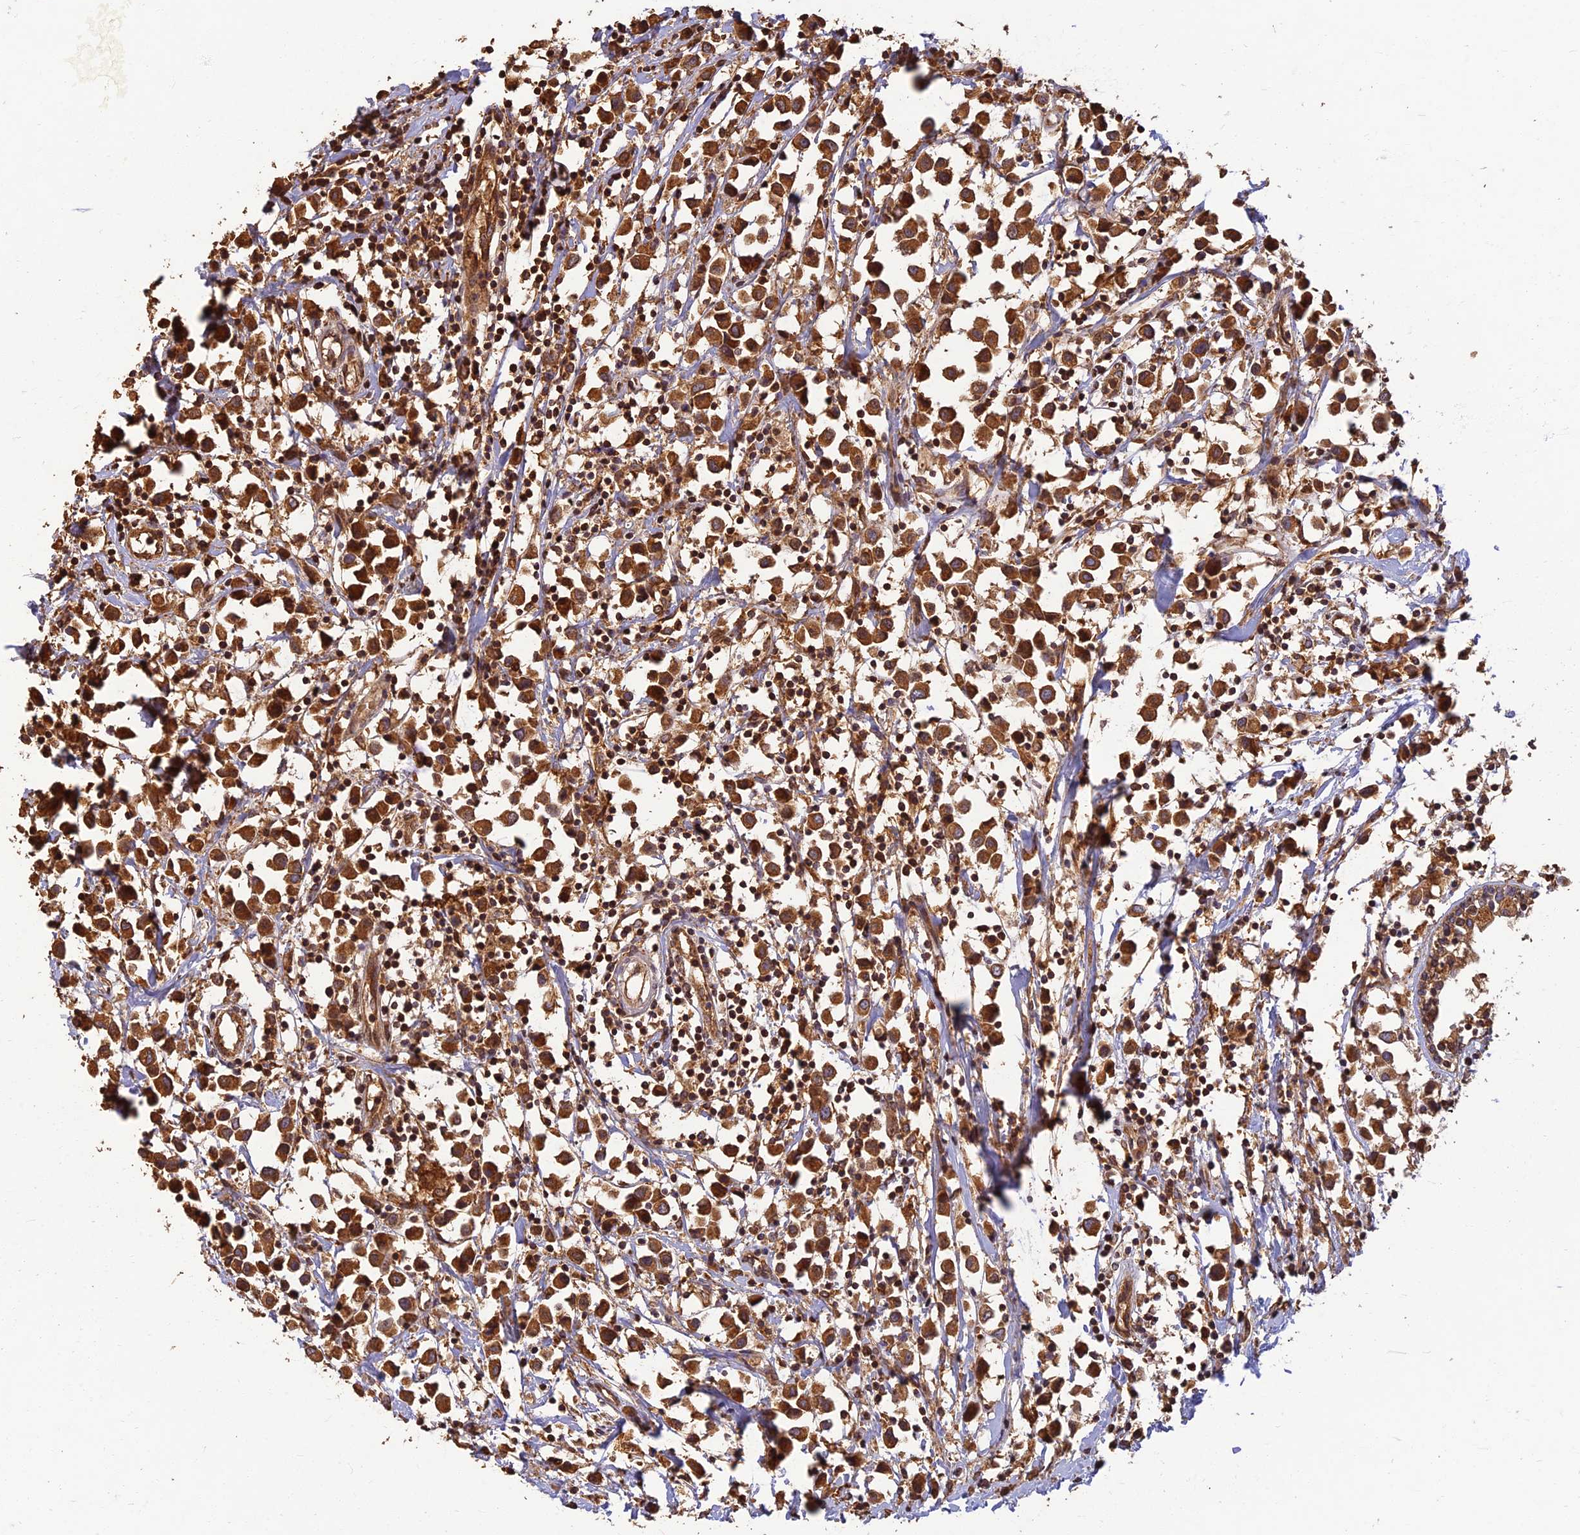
{"staining": {"intensity": "moderate", "quantity": ">75%", "location": "cytoplasmic/membranous"}, "tissue": "breast cancer", "cell_type": "Tumor cells", "image_type": "cancer", "snomed": [{"axis": "morphology", "description": "Duct carcinoma"}, {"axis": "topography", "description": "Breast"}], "caption": "Immunohistochemical staining of breast intraductal carcinoma shows medium levels of moderate cytoplasmic/membranous protein staining in about >75% of tumor cells.", "gene": "CORO1C", "patient": {"sex": "female", "age": 61}}